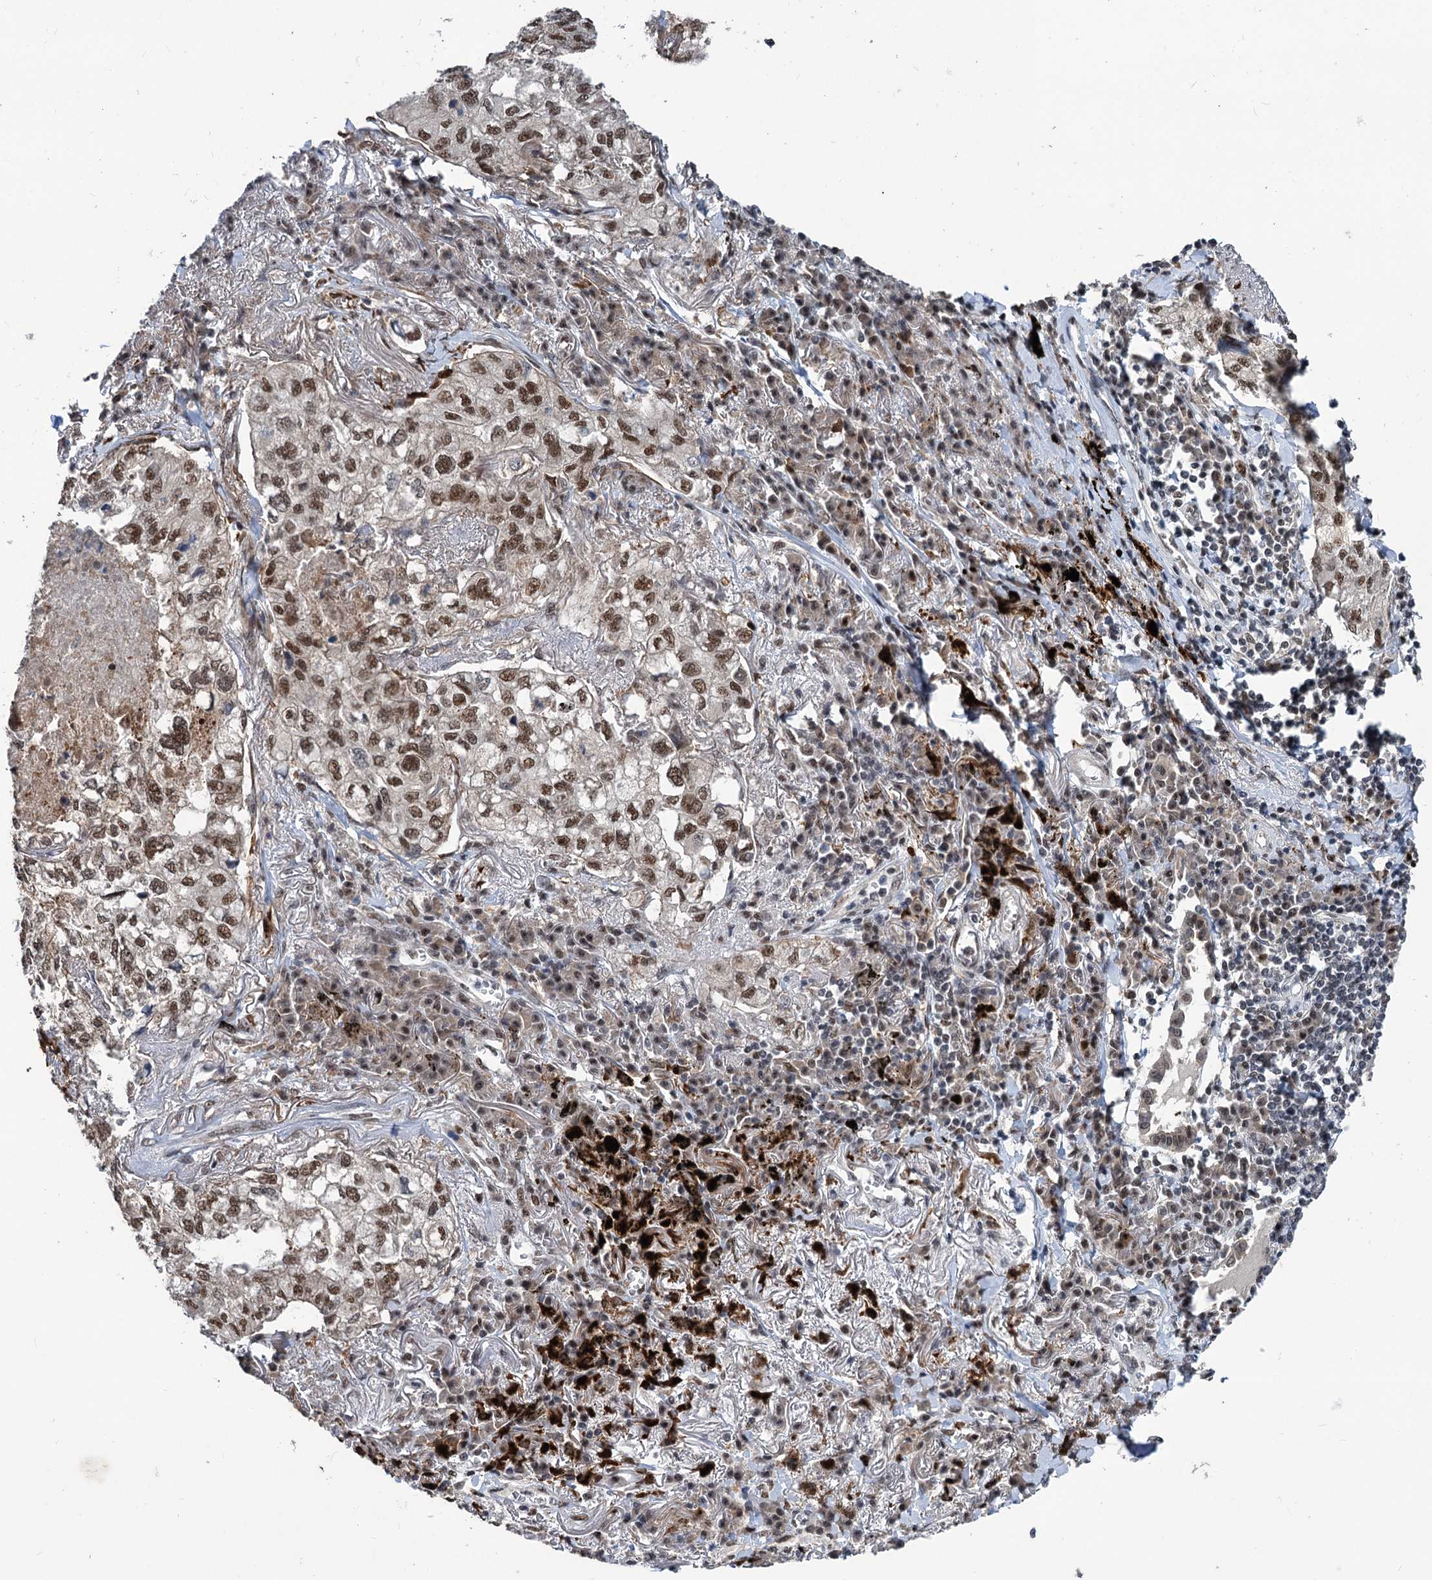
{"staining": {"intensity": "moderate", "quantity": ">75%", "location": "nuclear"}, "tissue": "lung cancer", "cell_type": "Tumor cells", "image_type": "cancer", "snomed": [{"axis": "morphology", "description": "Adenocarcinoma, NOS"}, {"axis": "topography", "description": "Lung"}], "caption": "Tumor cells demonstrate medium levels of moderate nuclear staining in about >75% of cells in lung cancer (adenocarcinoma).", "gene": "PHF8", "patient": {"sex": "male", "age": 65}}